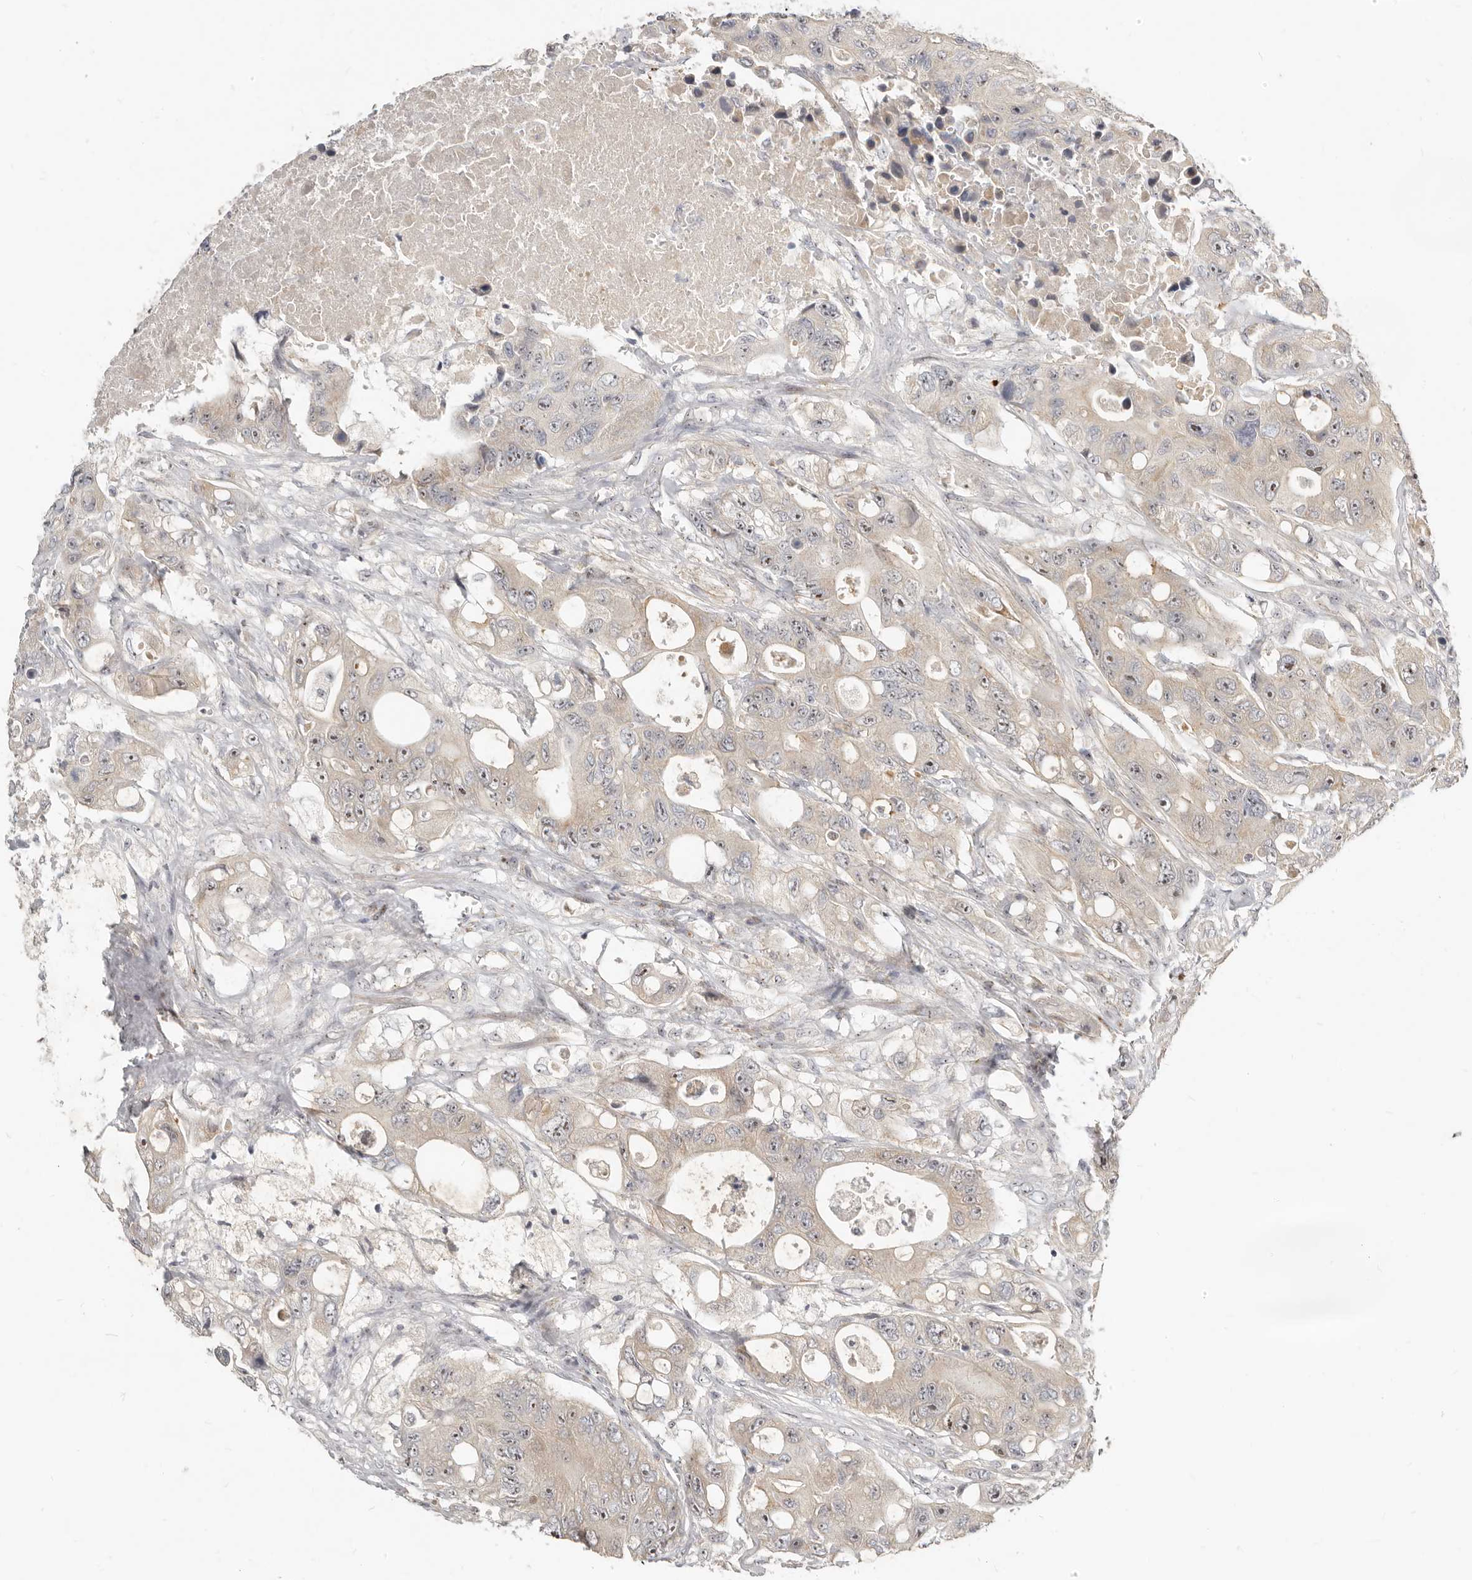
{"staining": {"intensity": "negative", "quantity": "none", "location": "none"}, "tissue": "colorectal cancer", "cell_type": "Tumor cells", "image_type": "cancer", "snomed": [{"axis": "morphology", "description": "Adenocarcinoma, NOS"}, {"axis": "topography", "description": "Colon"}], "caption": "IHC of colorectal cancer (adenocarcinoma) shows no staining in tumor cells. Brightfield microscopy of immunohistochemistry stained with DAB (3,3'-diaminobenzidine) (brown) and hematoxylin (blue), captured at high magnification.", "gene": "MICALL2", "patient": {"sex": "female", "age": 46}}